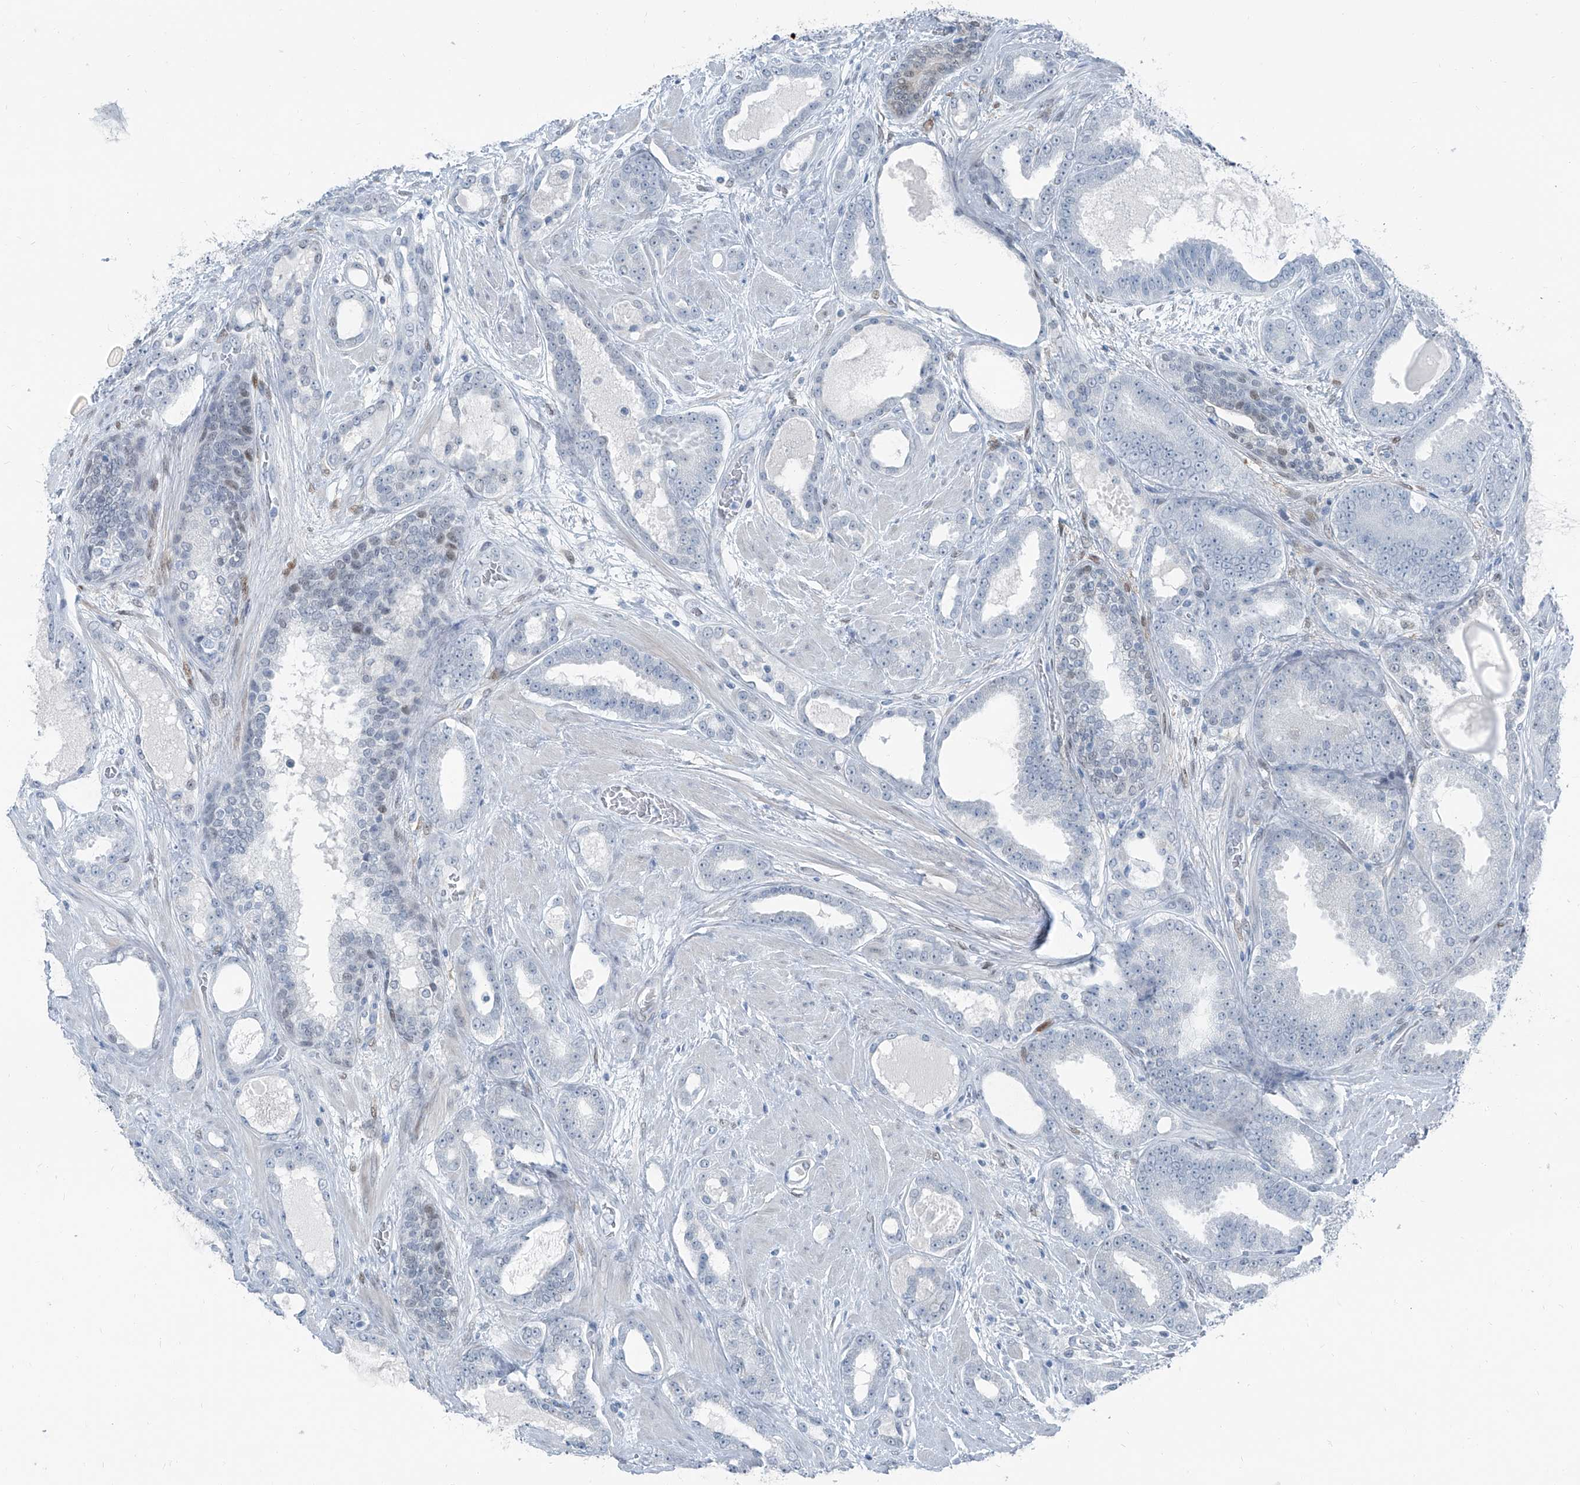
{"staining": {"intensity": "weak", "quantity": "<25%", "location": "nuclear"}, "tissue": "prostate cancer", "cell_type": "Tumor cells", "image_type": "cancer", "snomed": [{"axis": "morphology", "description": "Adenocarcinoma, High grade"}, {"axis": "topography", "description": "Prostate"}], "caption": "This image is of high-grade adenocarcinoma (prostate) stained with IHC to label a protein in brown with the nuclei are counter-stained blue. There is no staining in tumor cells. (Brightfield microscopy of DAB (3,3'-diaminobenzidine) immunohistochemistry (IHC) at high magnification).", "gene": "RGN", "patient": {"sex": "male", "age": 60}}